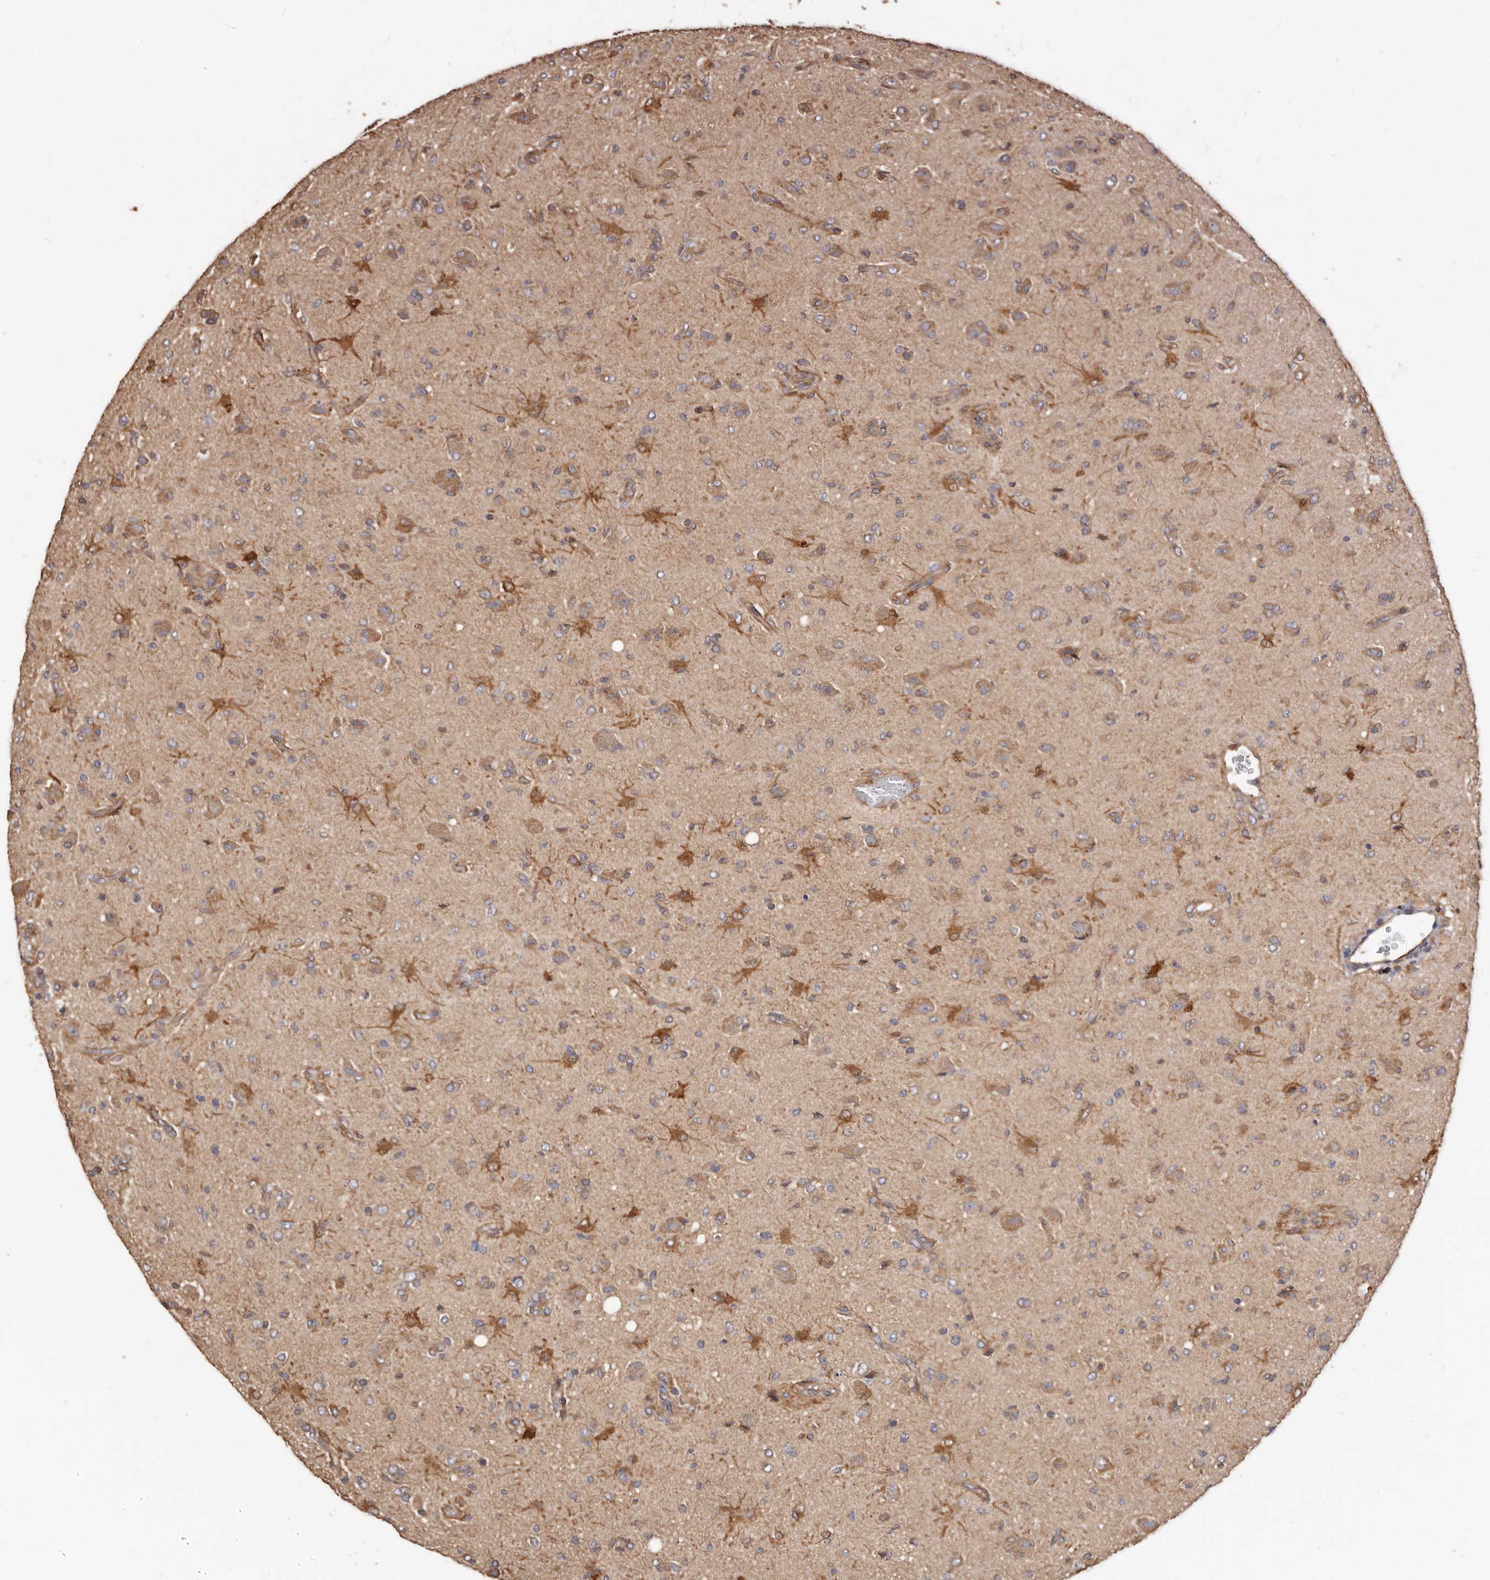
{"staining": {"intensity": "weak", "quantity": ">75%", "location": "cytoplasmic/membranous"}, "tissue": "glioma", "cell_type": "Tumor cells", "image_type": "cancer", "snomed": [{"axis": "morphology", "description": "Glioma, malignant, High grade"}, {"axis": "topography", "description": "Brain"}], "caption": "Immunohistochemistry (IHC) of high-grade glioma (malignant) reveals low levels of weak cytoplasmic/membranous staining in approximately >75% of tumor cells.", "gene": "COQ8B", "patient": {"sex": "female", "age": 57}}